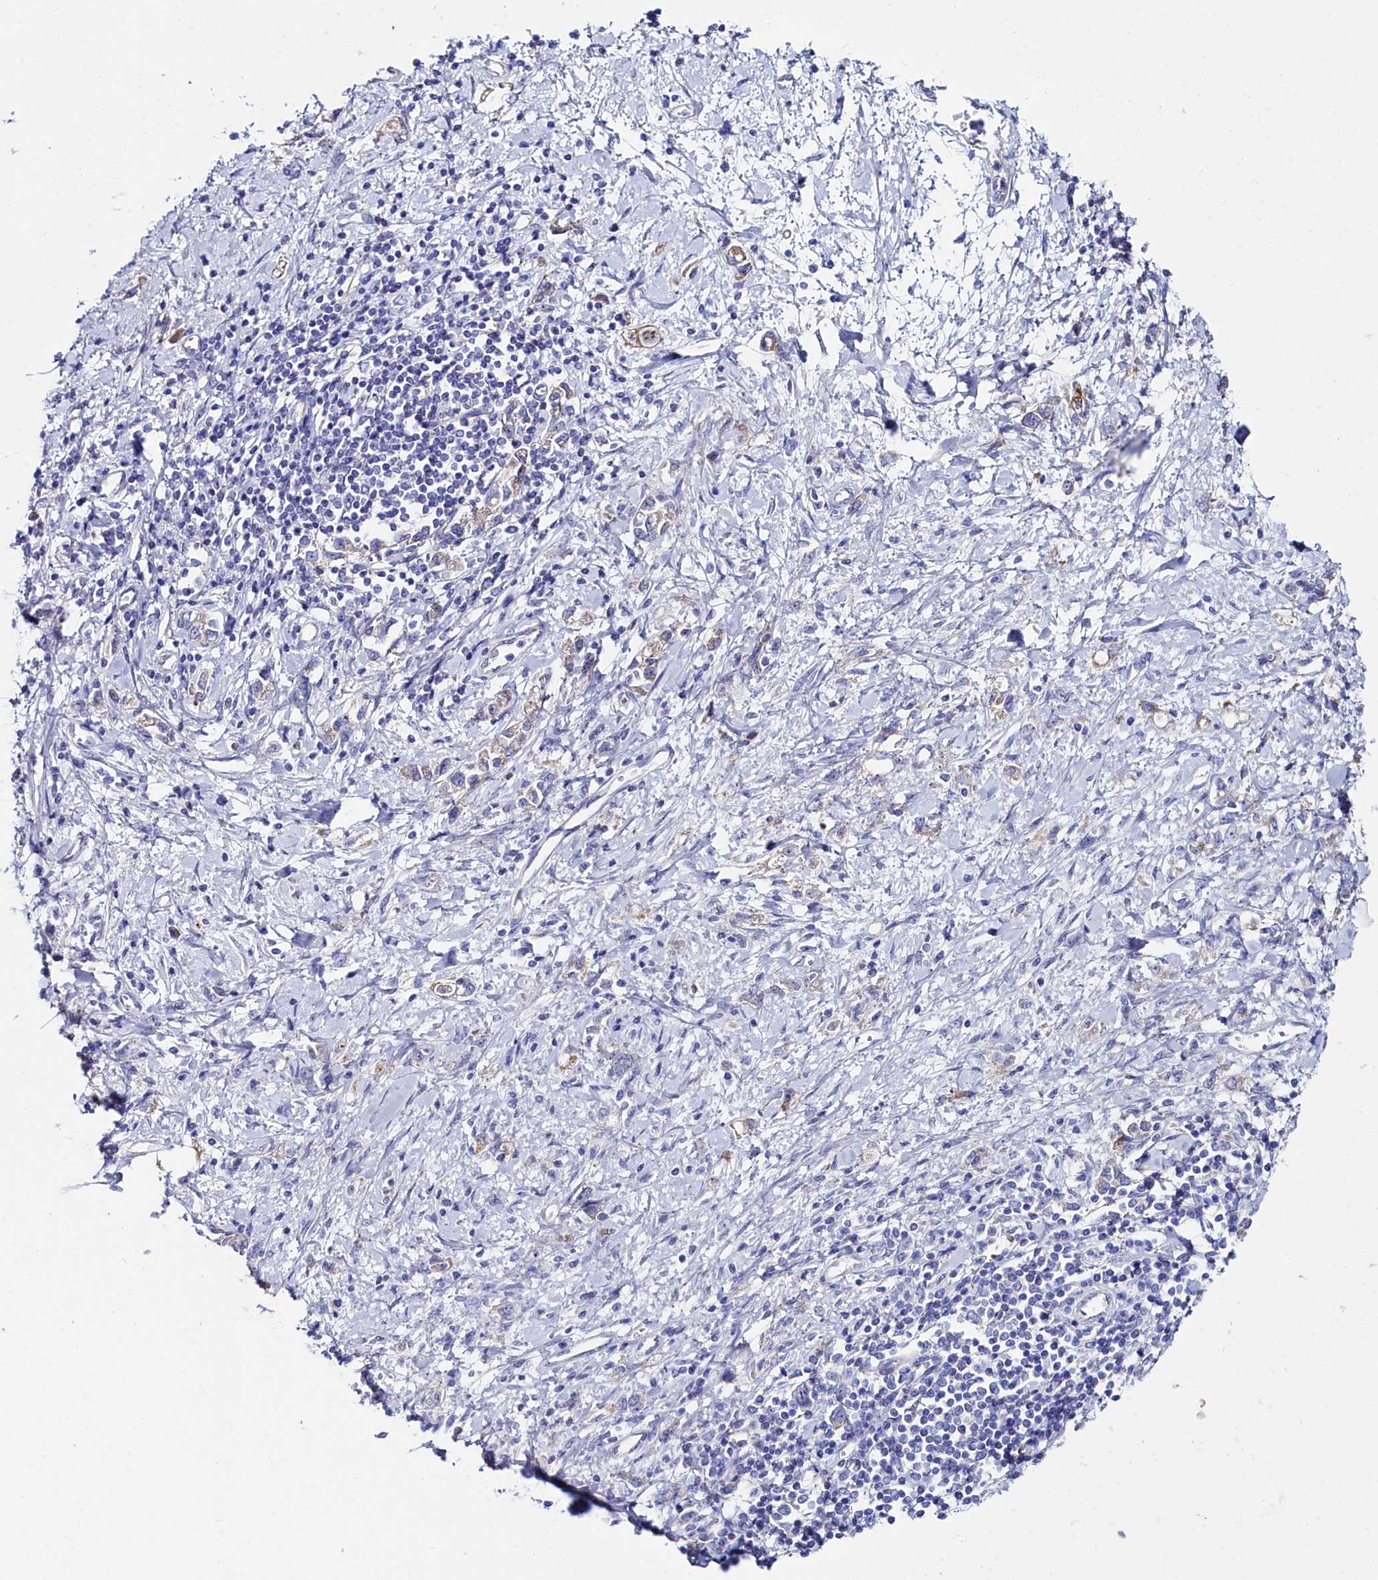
{"staining": {"intensity": "negative", "quantity": "none", "location": "none"}, "tissue": "stomach cancer", "cell_type": "Tumor cells", "image_type": "cancer", "snomed": [{"axis": "morphology", "description": "Adenocarcinoma, NOS"}, {"axis": "topography", "description": "Stomach"}], "caption": "Tumor cells are negative for brown protein staining in stomach cancer. (Brightfield microscopy of DAB (3,3'-diaminobenzidine) immunohistochemistry at high magnification).", "gene": "SLC49A3", "patient": {"sex": "female", "age": 76}}